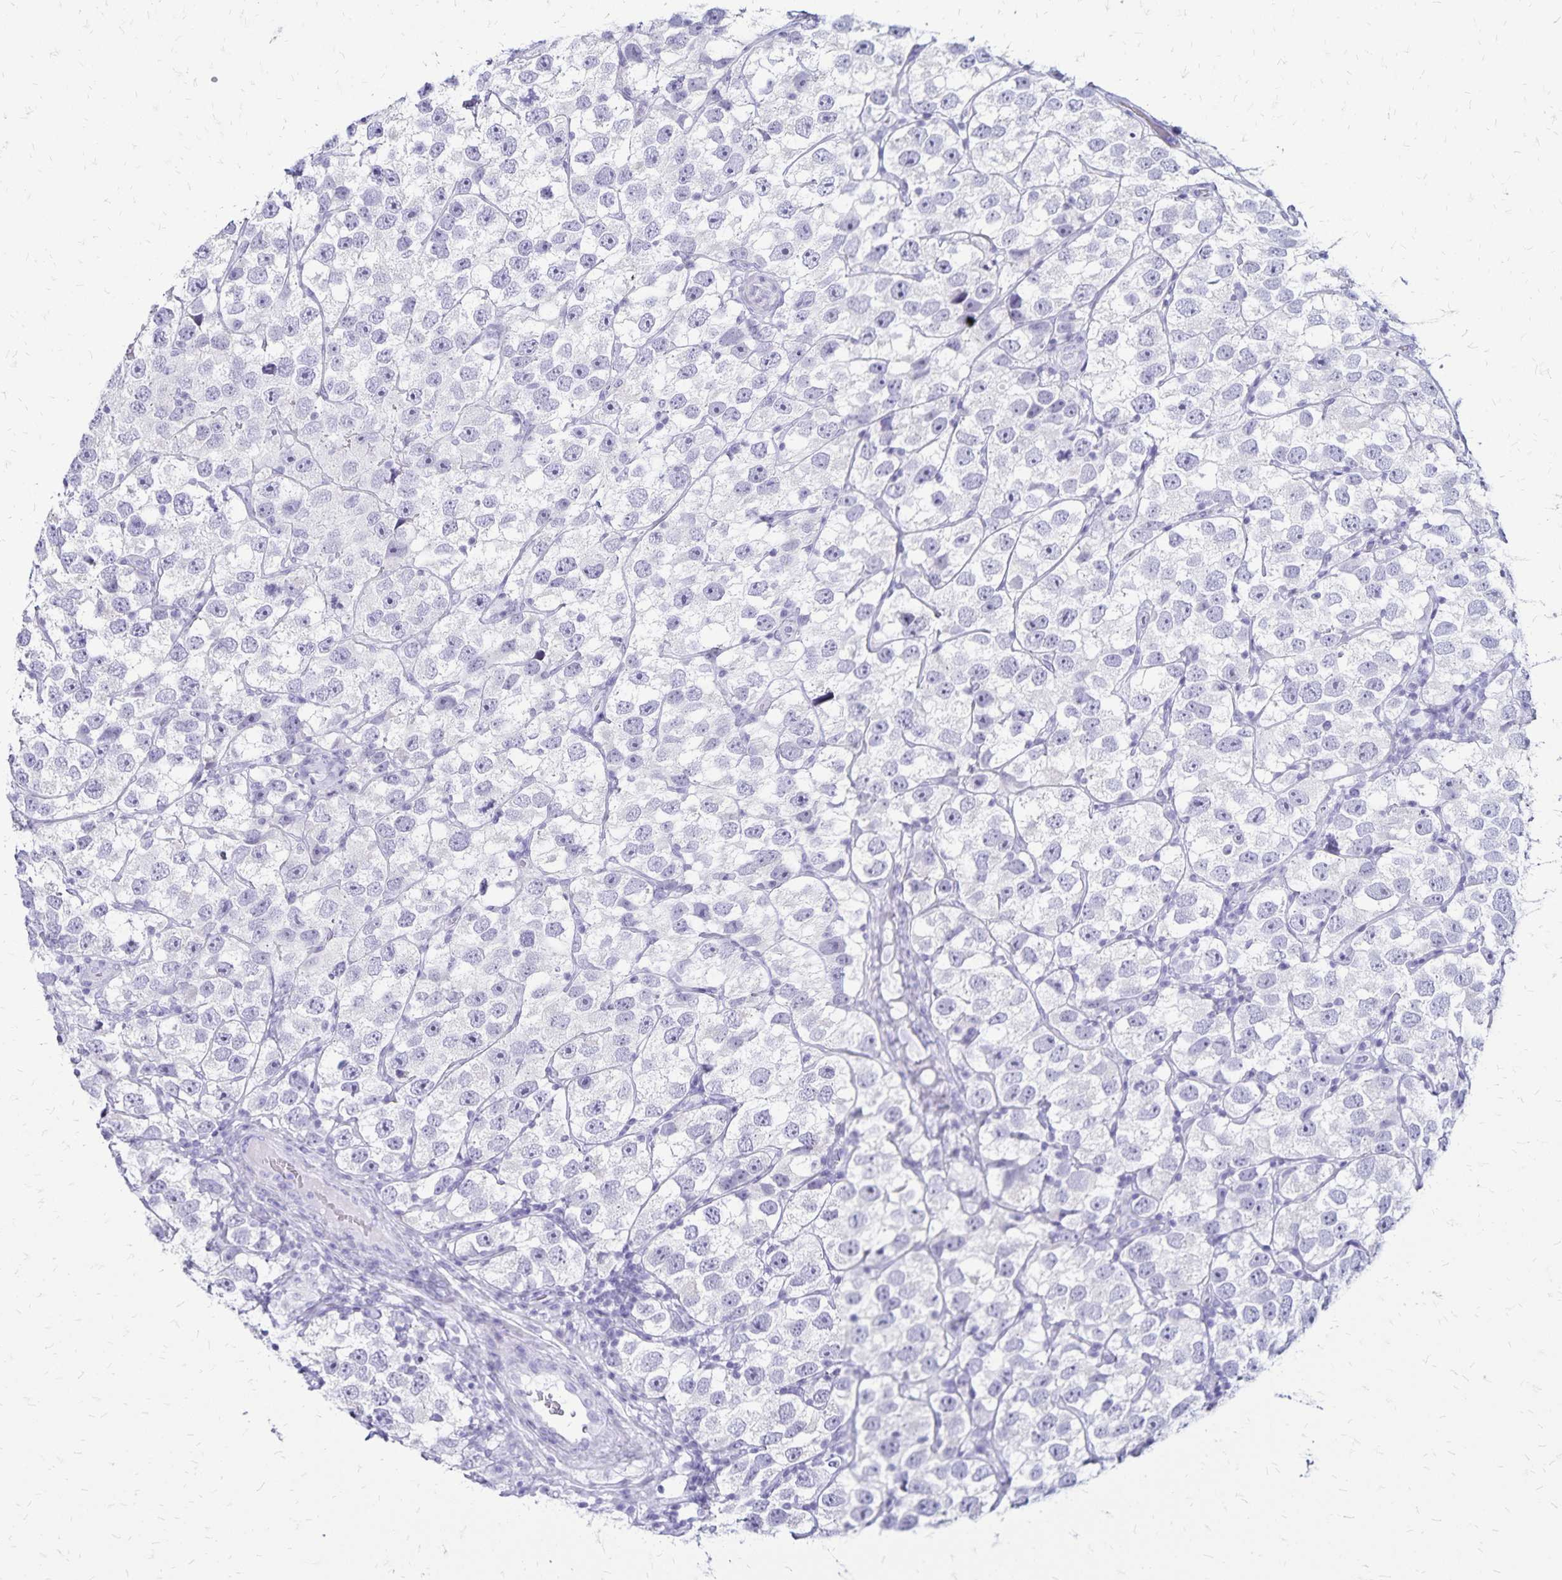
{"staining": {"intensity": "negative", "quantity": "none", "location": "none"}, "tissue": "testis cancer", "cell_type": "Tumor cells", "image_type": "cancer", "snomed": [{"axis": "morphology", "description": "Seminoma, NOS"}, {"axis": "topography", "description": "Testis"}], "caption": "DAB immunohistochemical staining of testis cancer (seminoma) reveals no significant expression in tumor cells.", "gene": "LIN28B", "patient": {"sex": "male", "age": 26}}